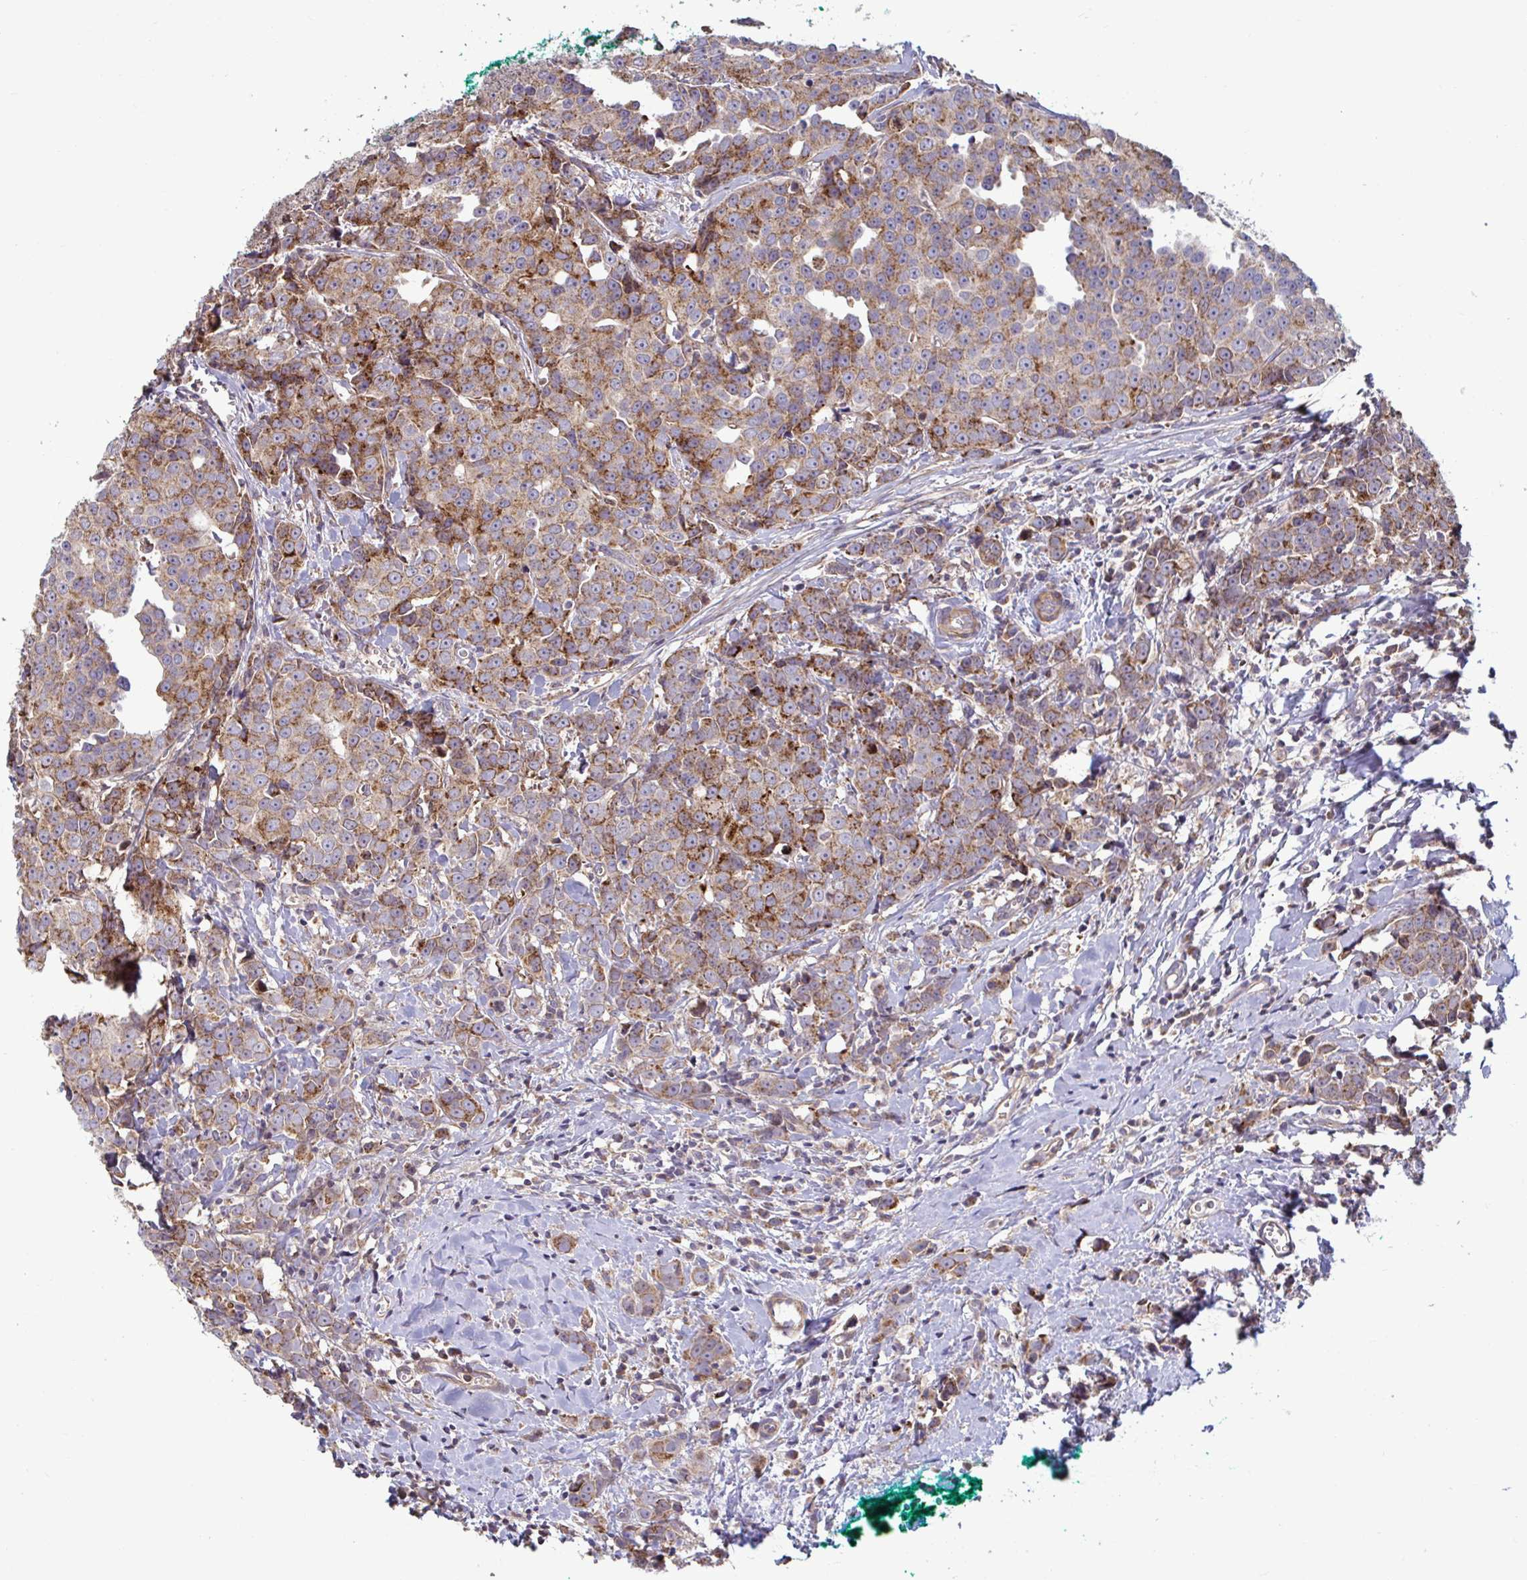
{"staining": {"intensity": "moderate", "quantity": "25%-75%", "location": "cytoplasmic/membranous"}, "tissue": "breast cancer", "cell_type": "Tumor cells", "image_type": "cancer", "snomed": [{"axis": "morphology", "description": "Duct carcinoma"}, {"axis": "topography", "description": "Breast"}], "caption": "Protein staining of breast invasive ductal carcinoma tissue displays moderate cytoplasmic/membranous expression in about 25%-75% of tumor cells.", "gene": "SPRY1", "patient": {"sex": "female", "age": 80}}